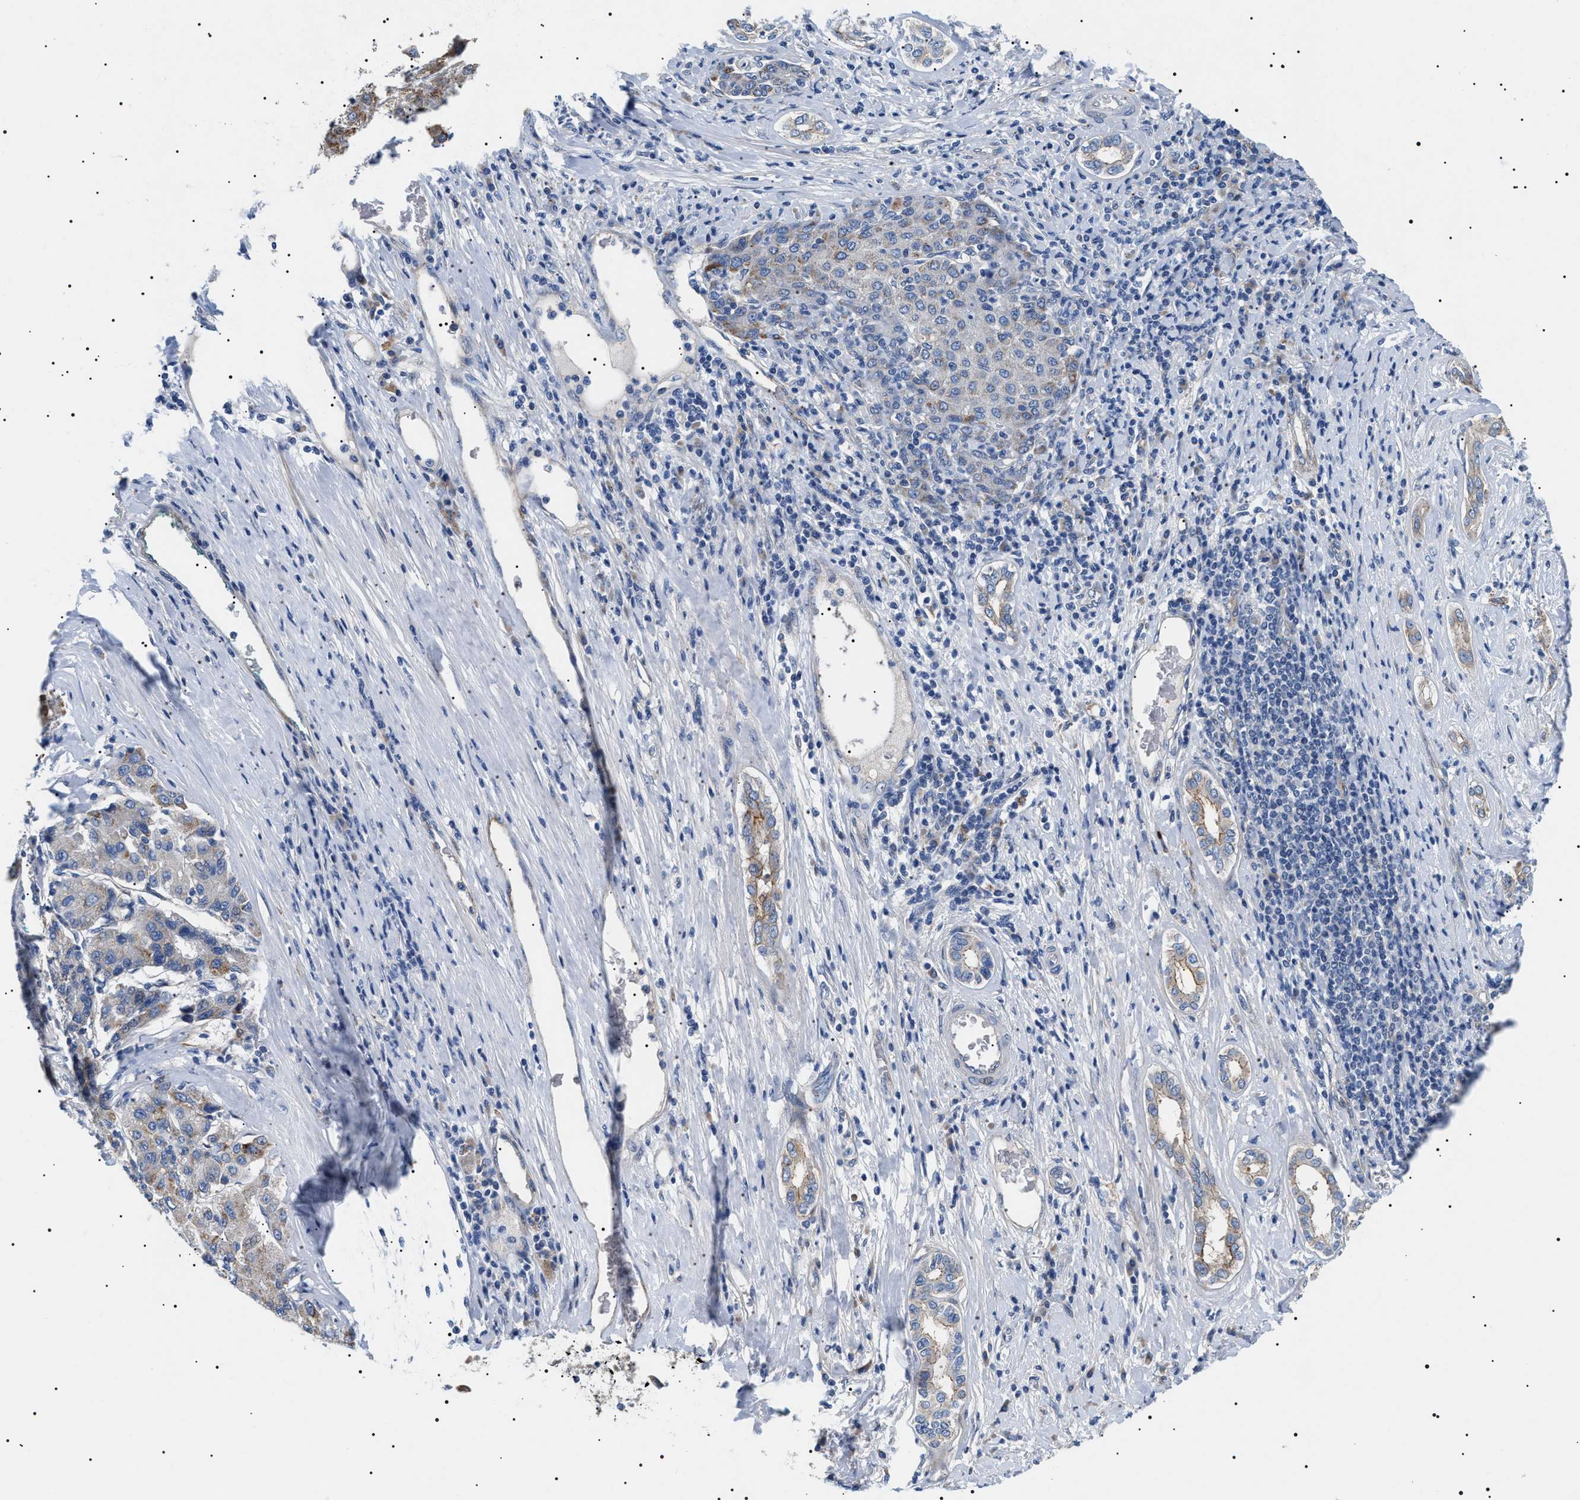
{"staining": {"intensity": "weak", "quantity": "<25%", "location": "cytoplasmic/membranous"}, "tissue": "liver cancer", "cell_type": "Tumor cells", "image_type": "cancer", "snomed": [{"axis": "morphology", "description": "Carcinoma, Hepatocellular, NOS"}, {"axis": "topography", "description": "Liver"}], "caption": "A photomicrograph of hepatocellular carcinoma (liver) stained for a protein demonstrates no brown staining in tumor cells.", "gene": "TMEM222", "patient": {"sex": "male", "age": 65}}